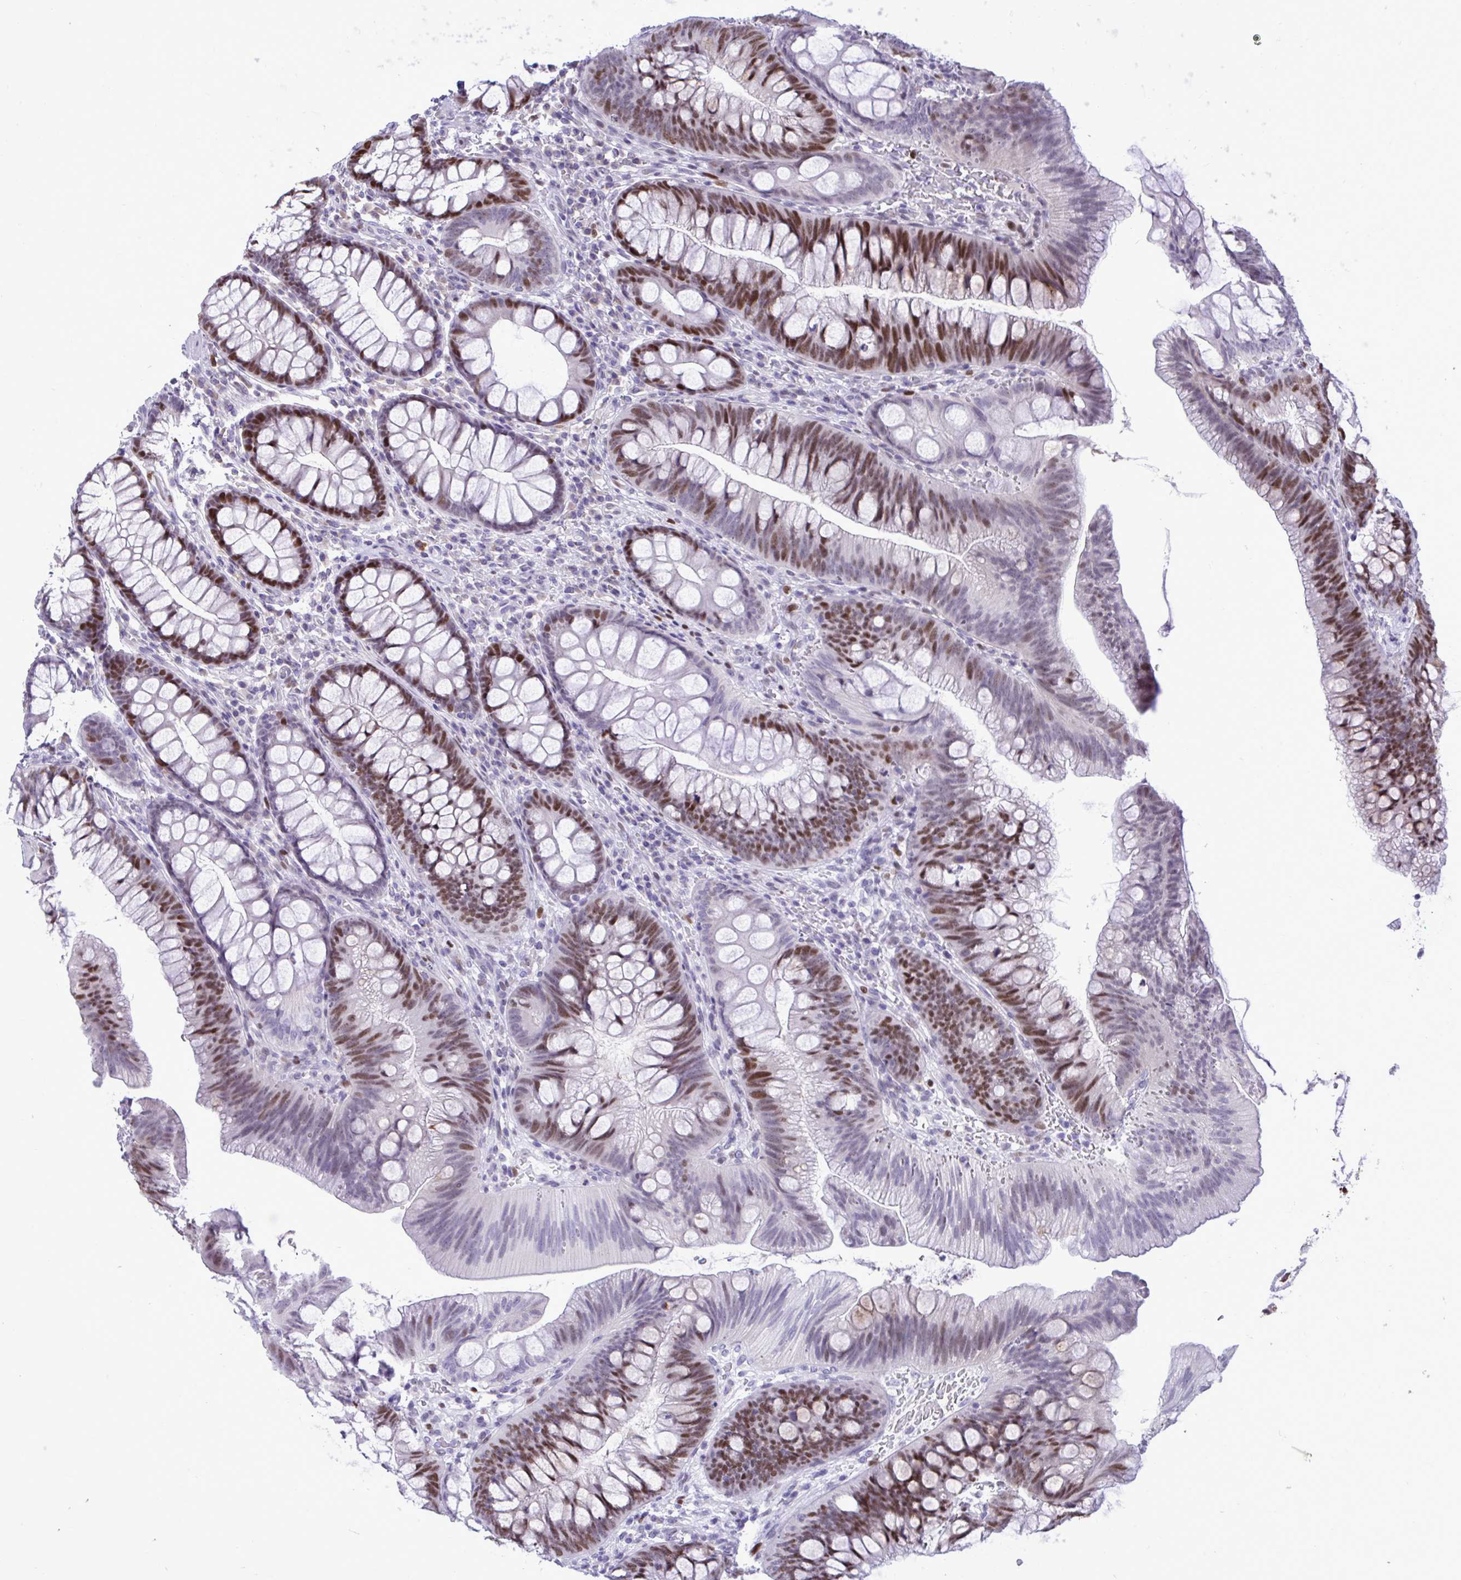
{"staining": {"intensity": "negative", "quantity": "none", "location": "none"}, "tissue": "colon", "cell_type": "Endothelial cells", "image_type": "normal", "snomed": [{"axis": "morphology", "description": "Normal tissue, NOS"}, {"axis": "morphology", "description": "Adenoma, NOS"}, {"axis": "topography", "description": "Soft tissue"}, {"axis": "topography", "description": "Colon"}], "caption": "This micrograph is of benign colon stained with immunohistochemistry to label a protein in brown with the nuclei are counter-stained blue. There is no staining in endothelial cells. (Brightfield microscopy of DAB (3,3'-diaminobenzidine) immunohistochemistry (IHC) at high magnification).", "gene": "C1QL2", "patient": {"sex": "male", "age": 47}}